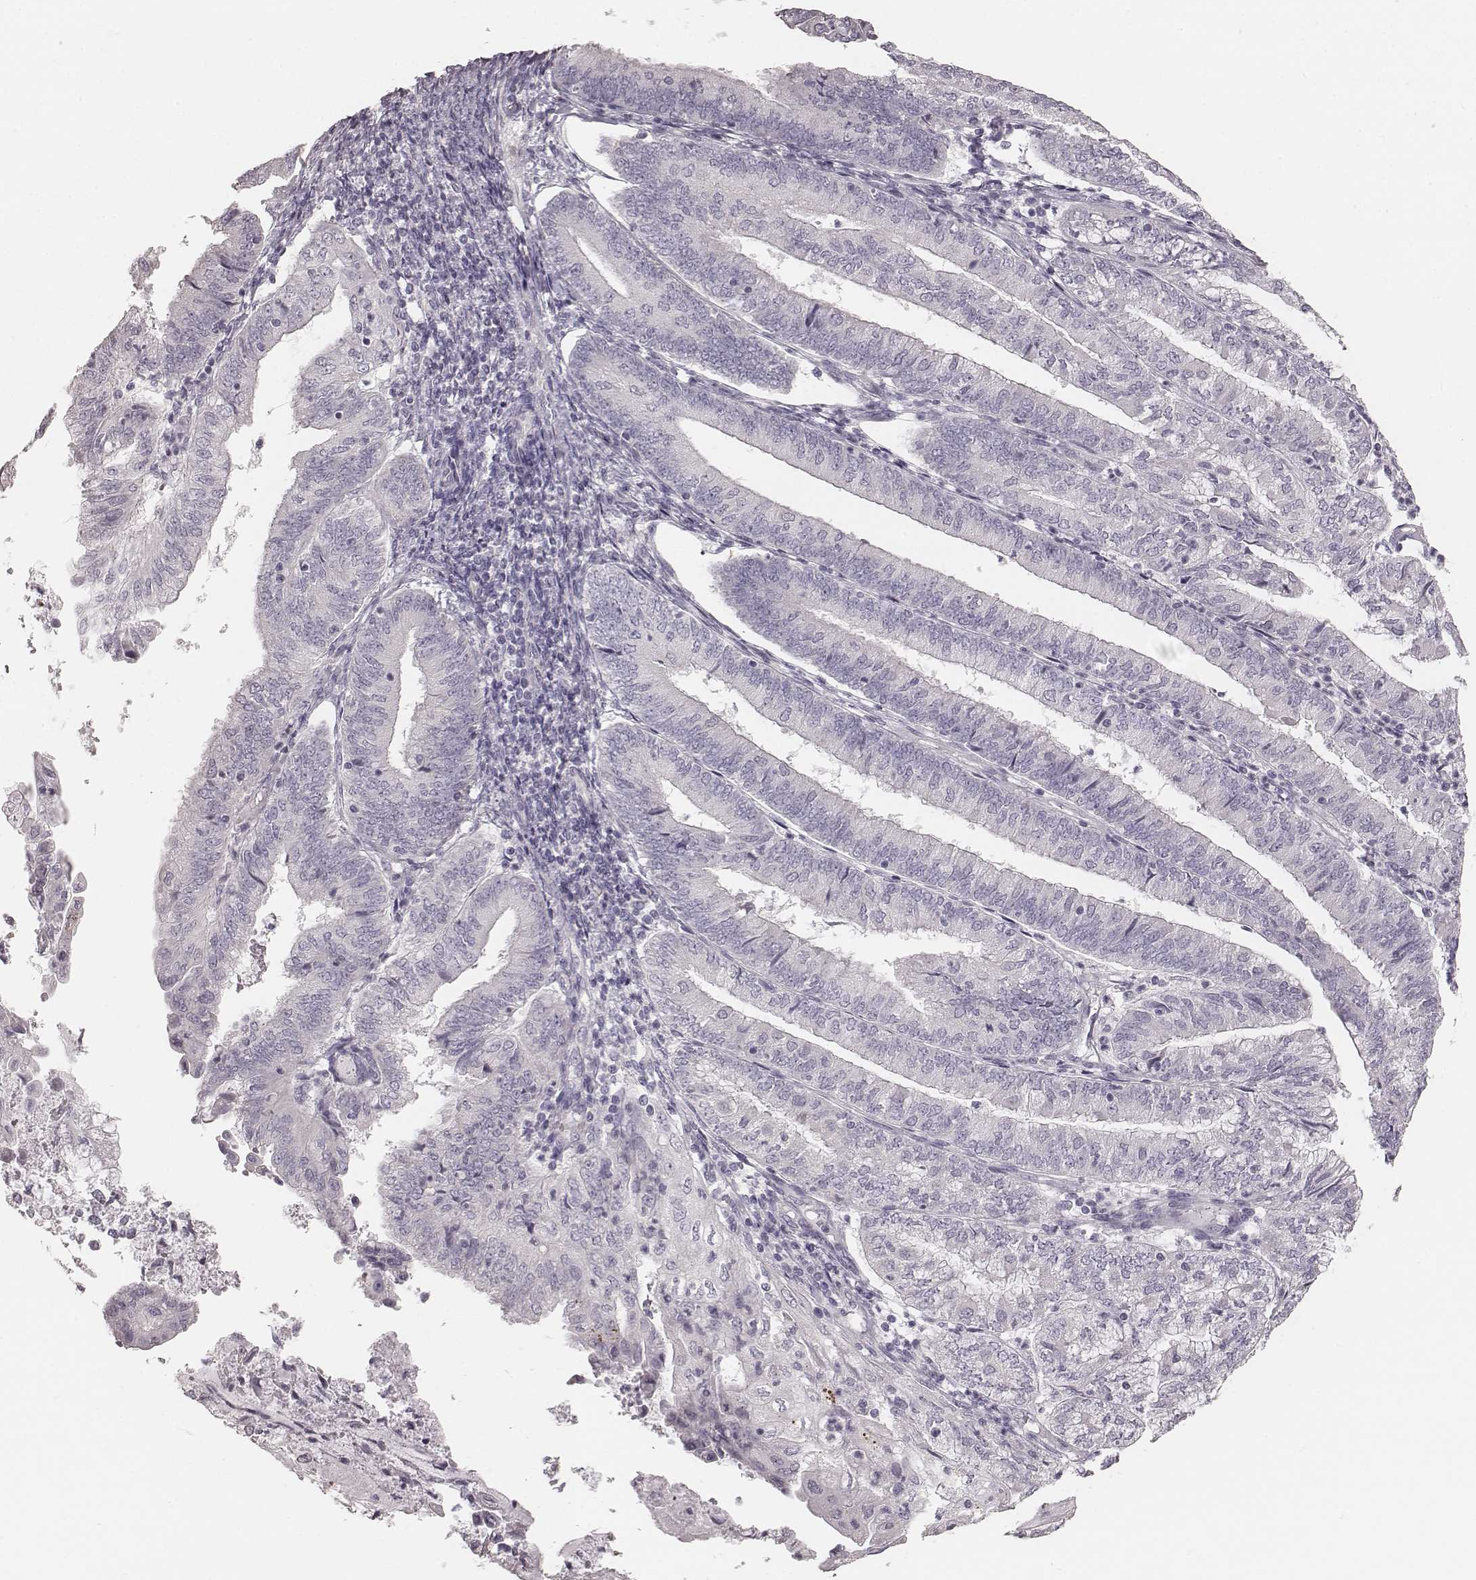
{"staining": {"intensity": "negative", "quantity": "none", "location": "none"}, "tissue": "endometrial cancer", "cell_type": "Tumor cells", "image_type": "cancer", "snomed": [{"axis": "morphology", "description": "Adenocarcinoma, NOS"}, {"axis": "topography", "description": "Endometrium"}], "caption": "This is an immunohistochemistry (IHC) photomicrograph of human endometrial cancer. There is no positivity in tumor cells.", "gene": "ZP4", "patient": {"sex": "female", "age": 55}}